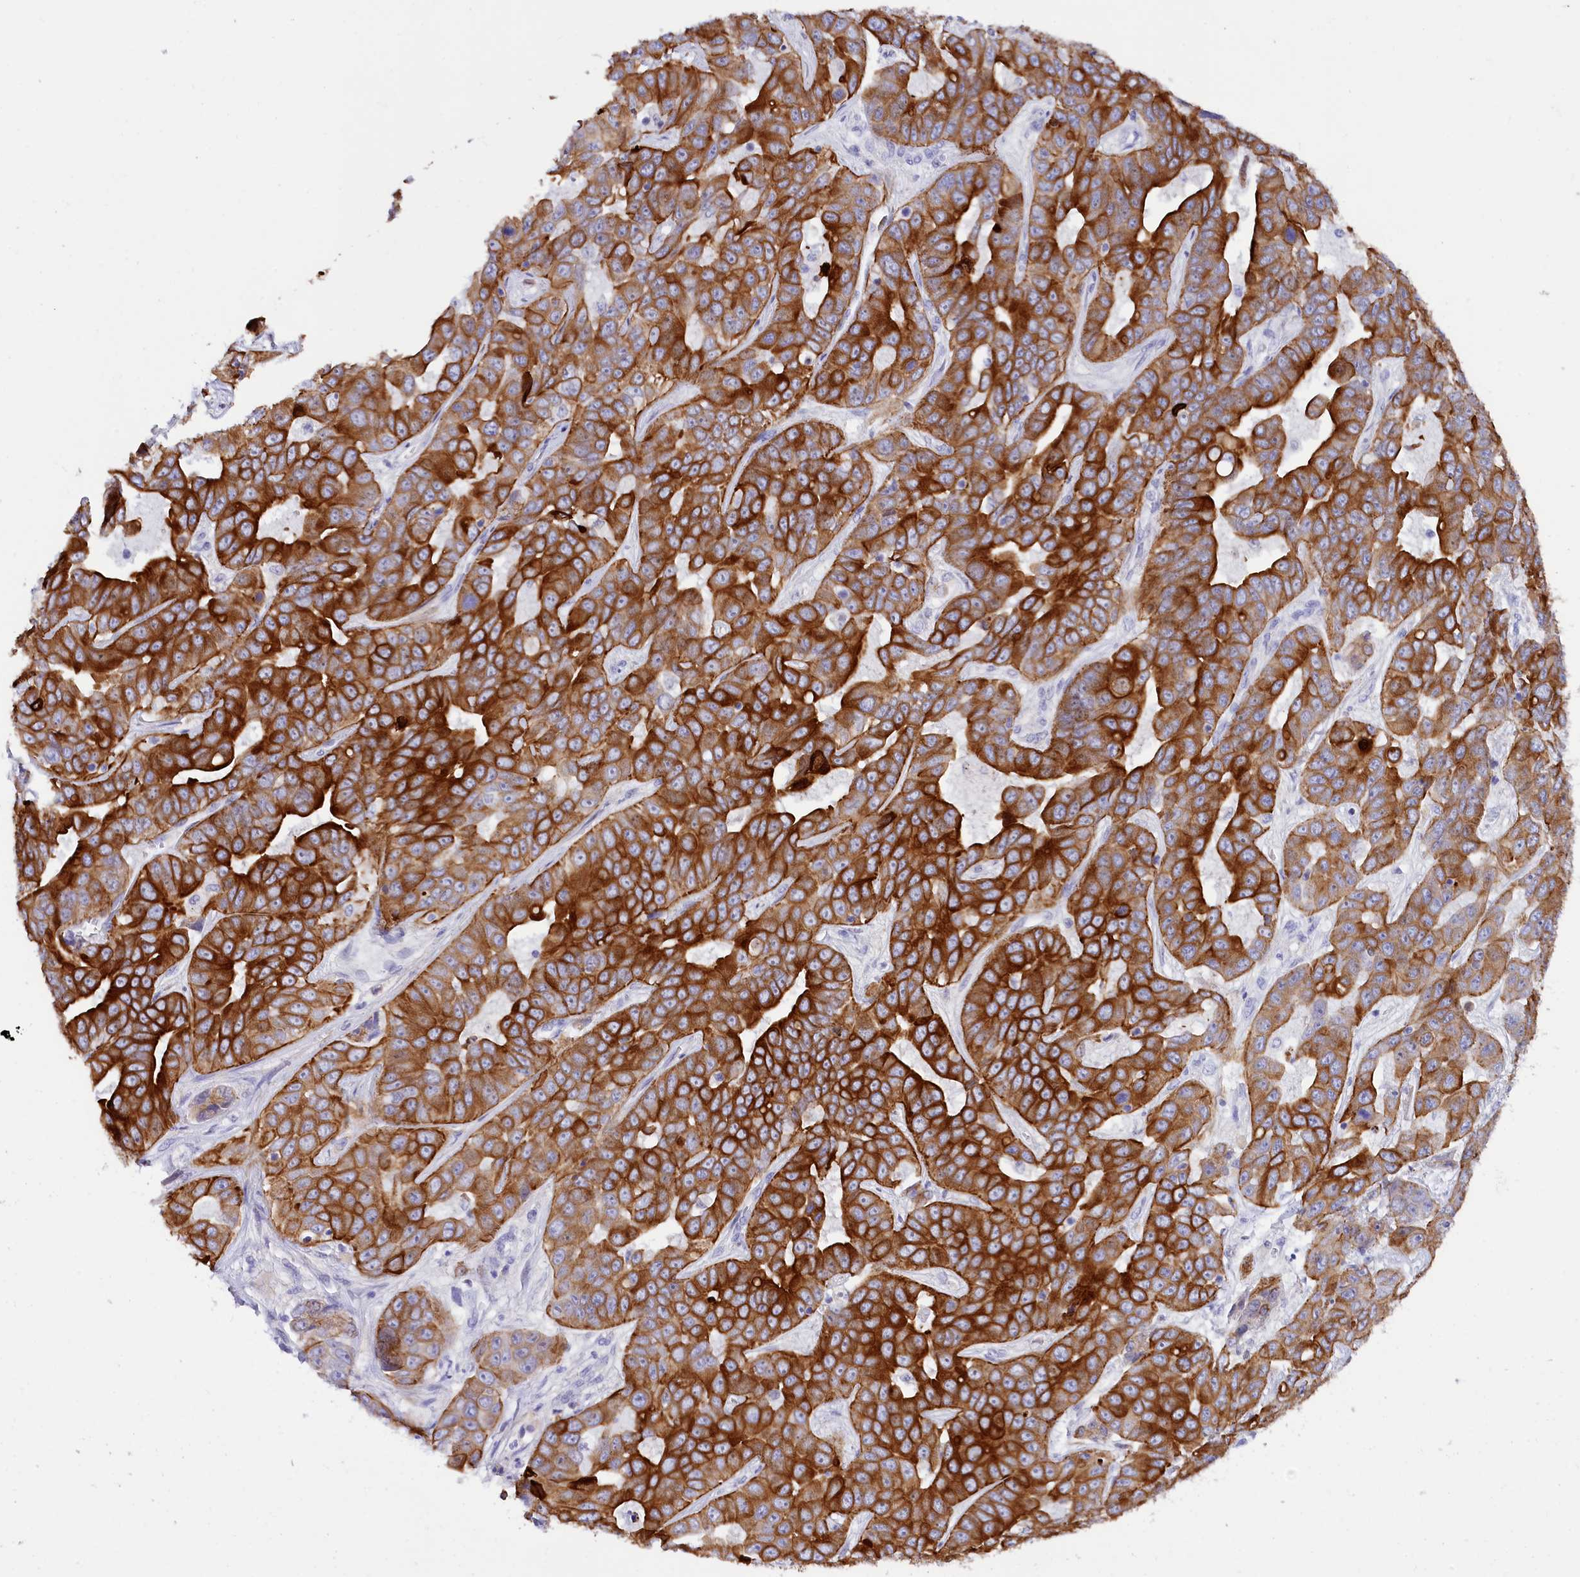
{"staining": {"intensity": "strong", "quantity": ">75%", "location": "cytoplasmic/membranous"}, "tissue": "liver cancer", "cell_type": "Tumor cells", "image_type": "cancer", "snomed": [{"axis": "morphology", "description": "Cholangiocarcinoma"}, {"axis": "topography", "description": "Liver"}], "caption": "An immunohistochemistry (IHC) micrograph of neoplastic tissue is shown. Protein staining in brown shows strong cytoplasmic/membranous positivity in liver cancer (cholangiocarcinoma) within tumor cells.", "gene": "FAAP20", "patient": {"sex": "female", "age": 52}}